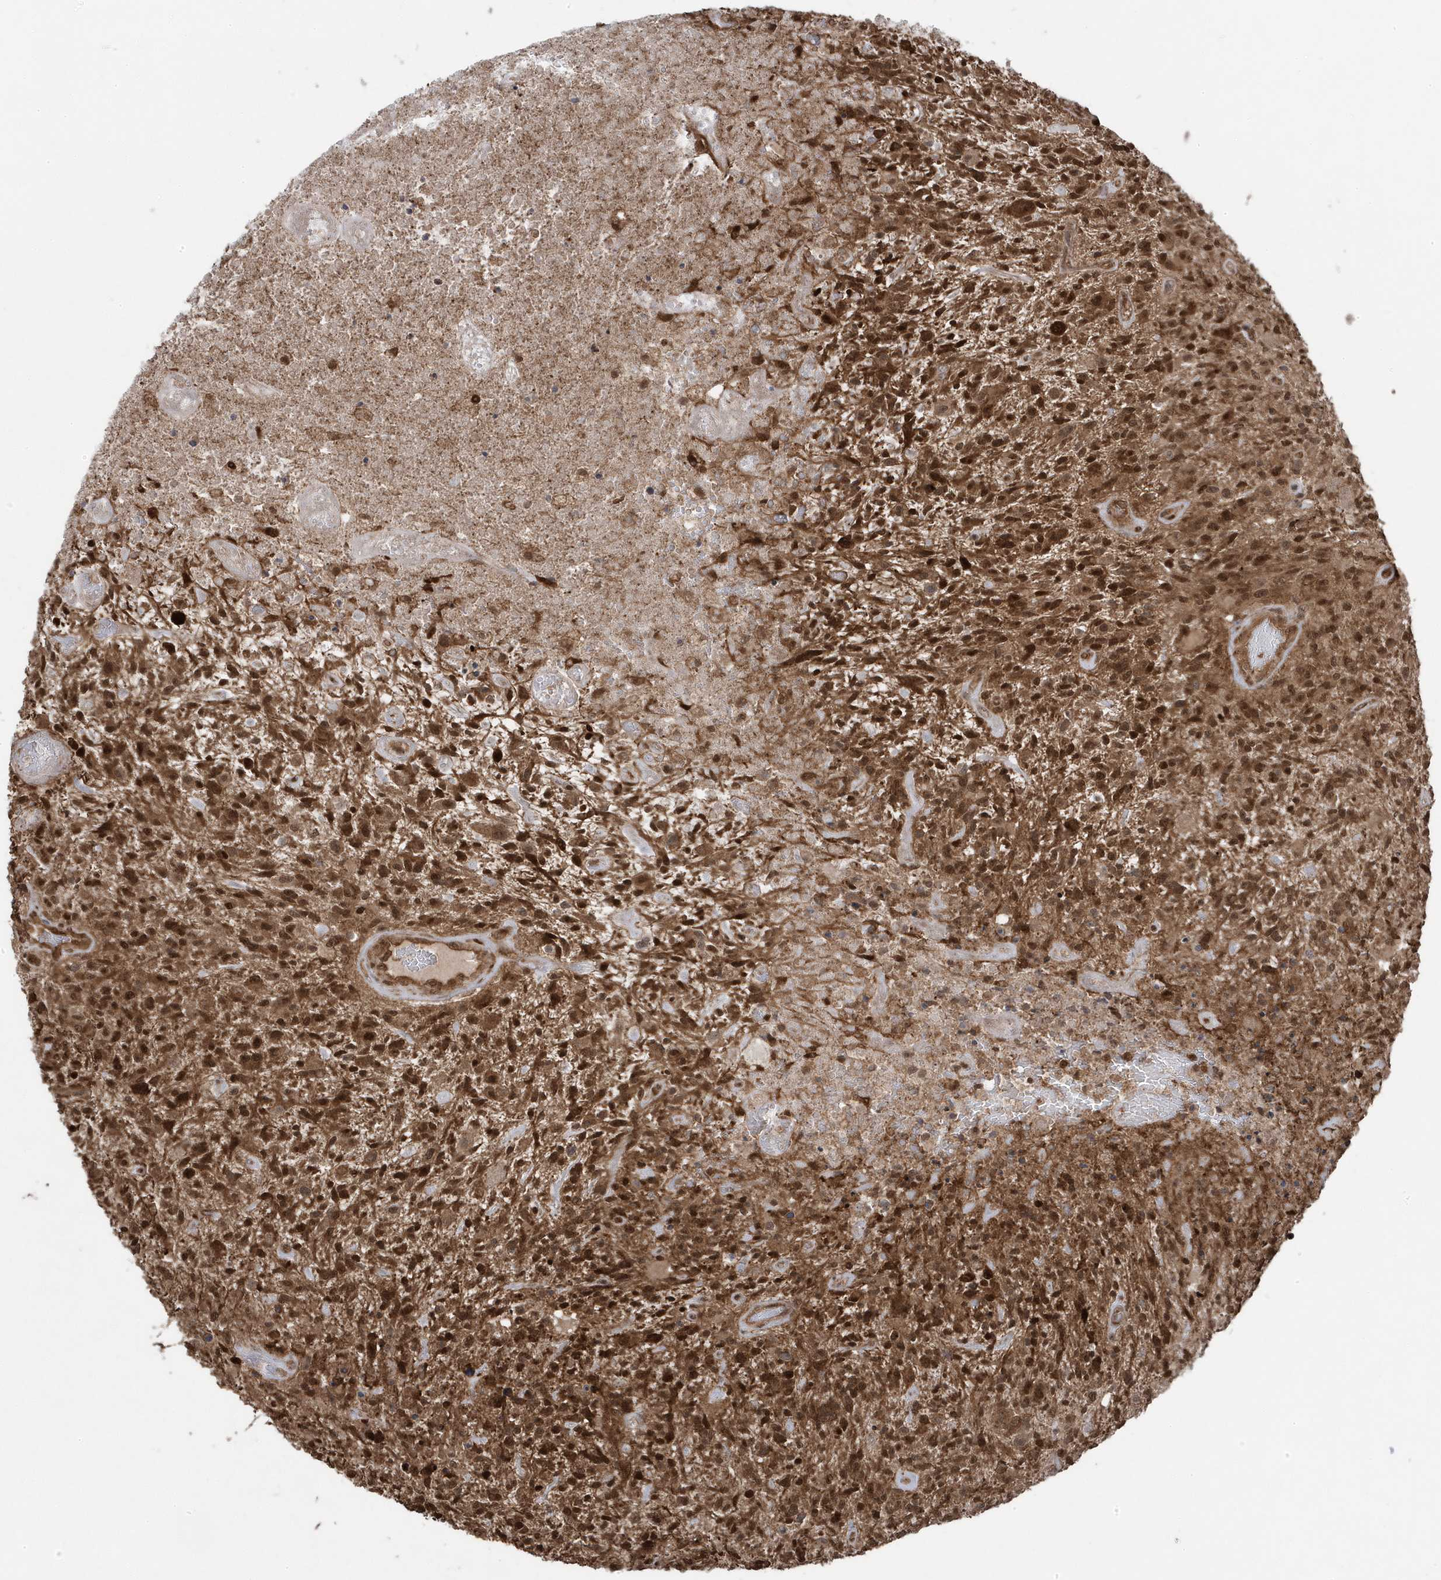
{"staining": {"intensity": "strong", "quantity": ">75%", "location": "cytoplasmic/membranous,nuclear"}, "tissue": "glioma", "cell_type": "Tumor cells", "image_type": "cancer", "snomed": [{"axis": "morphology", "description": "Glioma, malignant, High grade"}, {"axis": "topography", "description": "Brain"}], "caption": "Immunohistochemical staining of glioma reveals strong cytoplasmic/membranous and nuclear protein staining in about >75% of tumor cells. (Brightfield microscopy of DAB IHC at high magnification).", "gene": "MAPK1IP1L", "patient": {"sex": "male", "age": 47}}